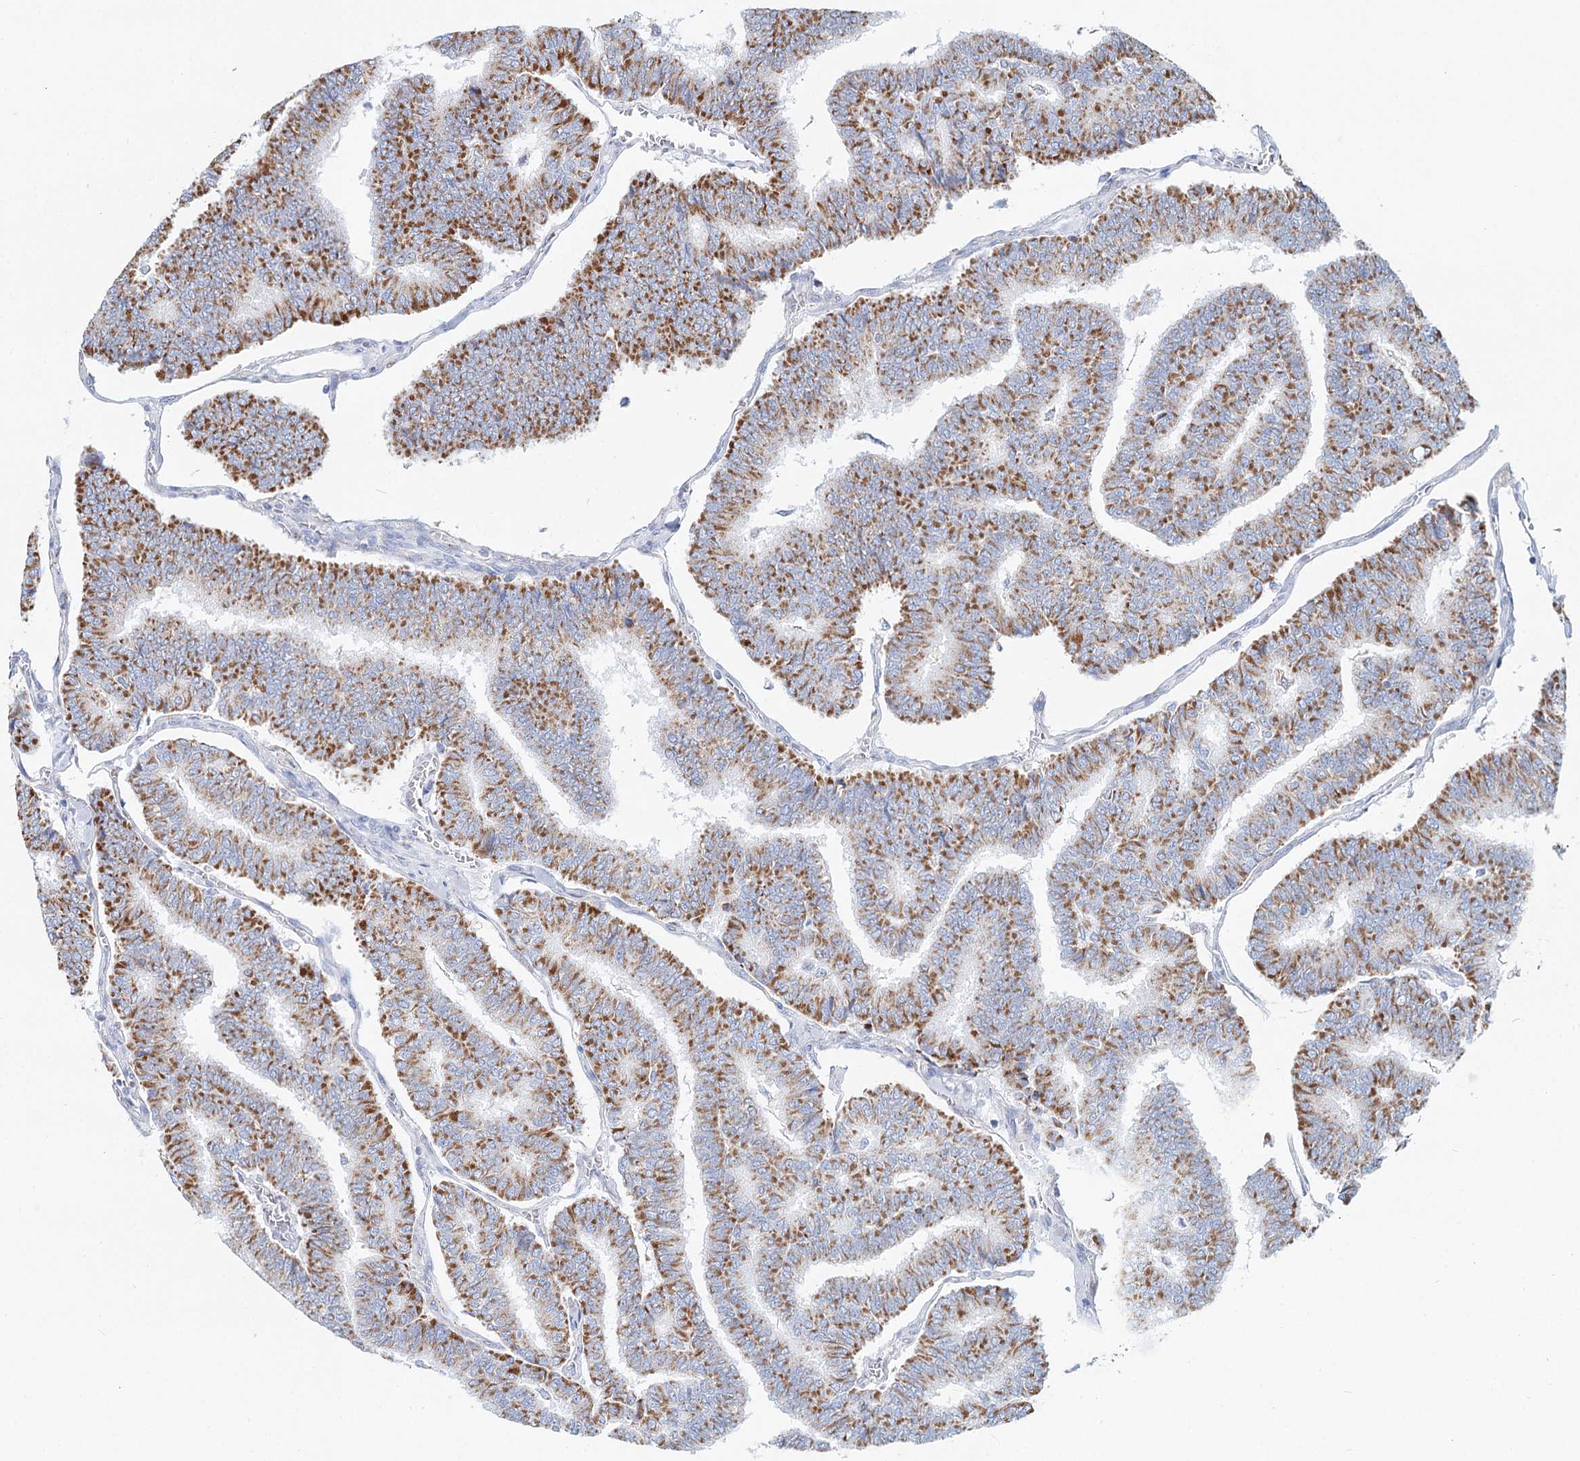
{"staining": {"intensity": "moderate", "quantity": "25%-75%", "location": "cytoplasmic/membranous"}, "tissue": "thyroid cancer", "cell_type": "Tumor cells", "image_type": "cancer", "snomed": [{"axis": "morphology", "description": "Papillary adenocarcinoma, NOS"}, {"axis": "topography", "description": "Thyroid gland"}], "caption": "Thyroid papillary adenocarcinoma was stained to show a protein in brown. There is medium levels of moderate cytoplasmic/membranous expression in about 25%-75% of tumor cells.", "gene": "MCCC2", "patient": {"sex": "female", "age": 35}}